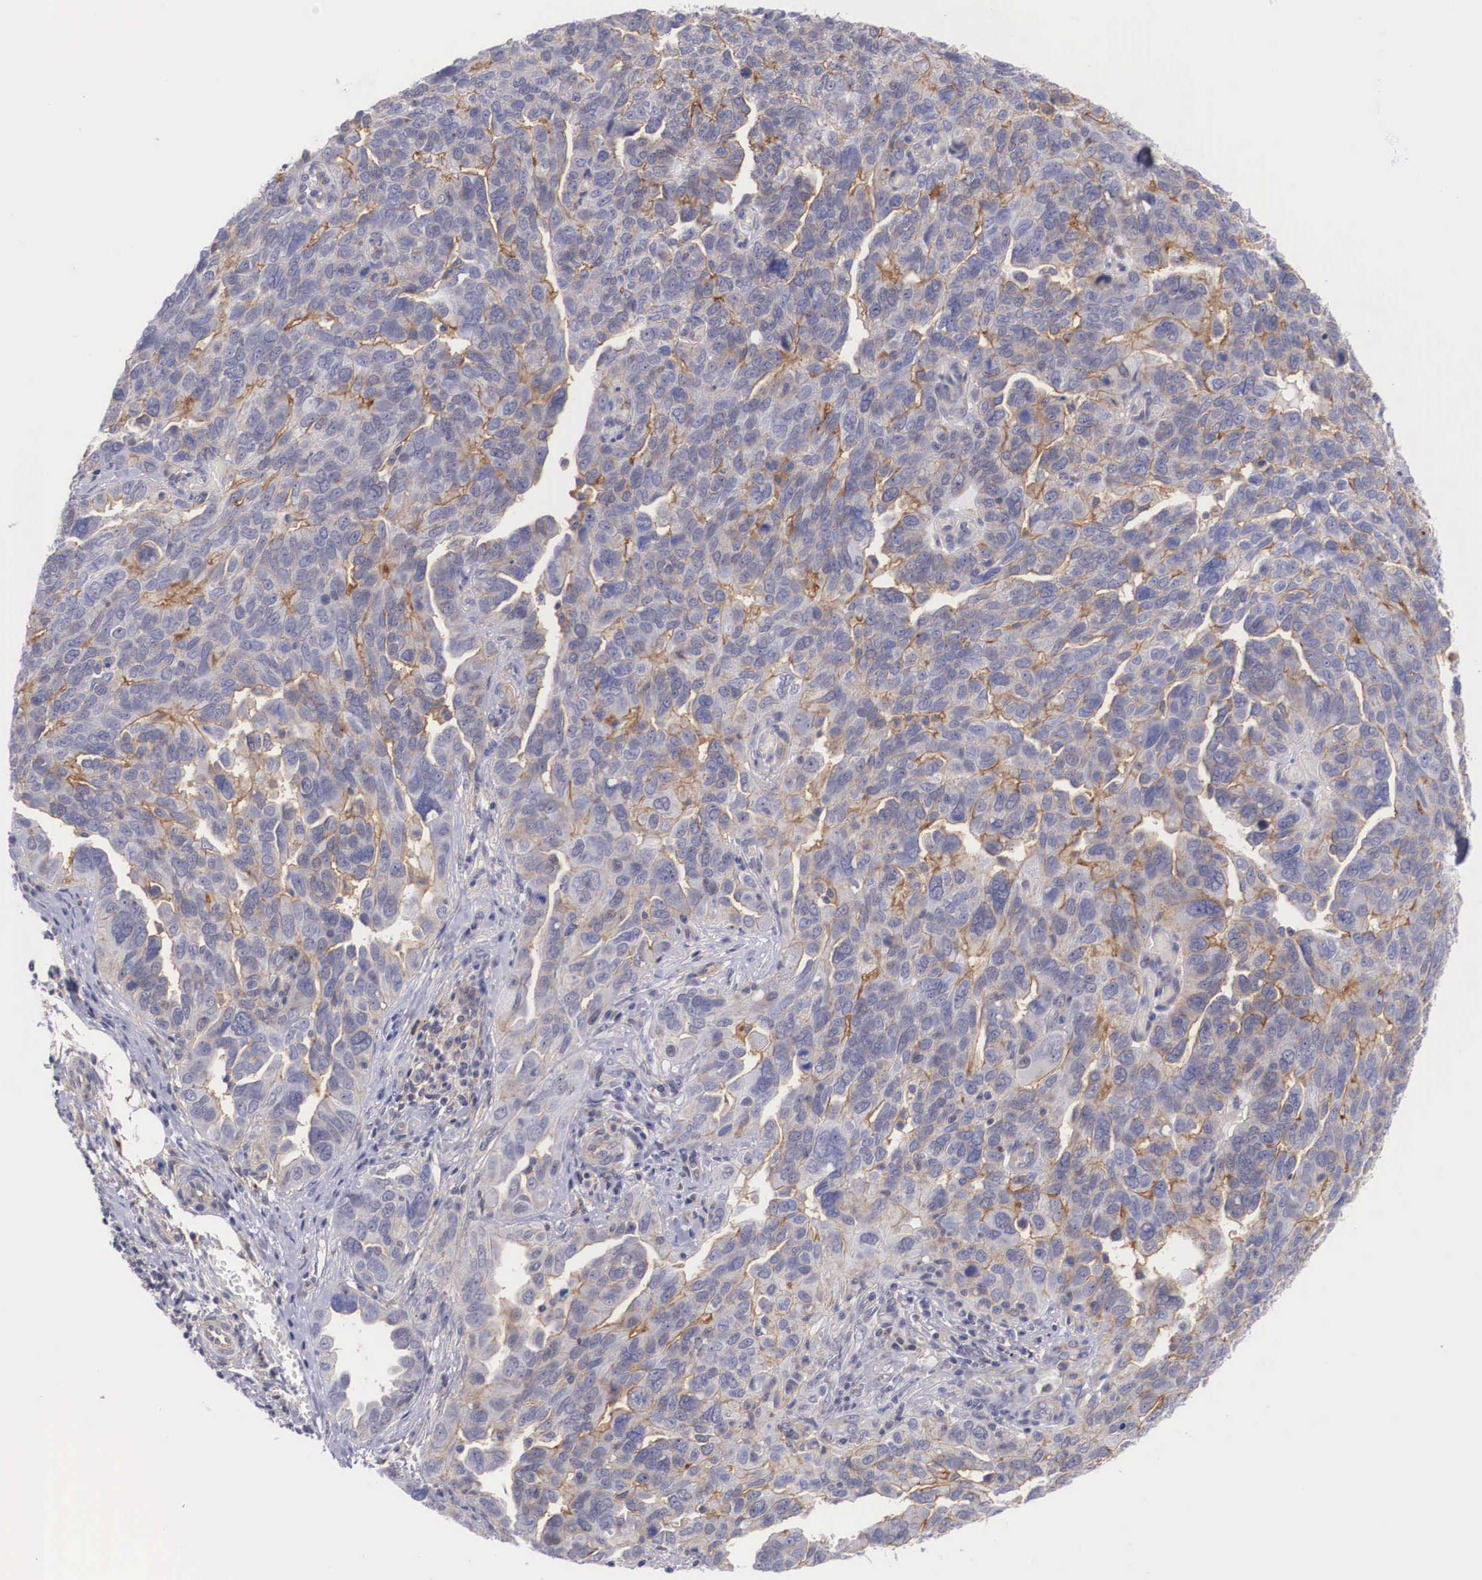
{"staining": {"intensity": "weak", "quantity": "<25%", "location": "cytoplasmic/membranous"}, "tissue": "ovarian cancer", "cell_type": "Tumor cells", "image_type": "cancer", "snomed": [{"axis": "morphology", "description": "Cystadenocarcinoma, serous, NOS"}, {"axis": "topography", "description": "Ovary"}], "caption": "There is no significant staining in tumor cells of ovarian cancer (serous cystadenocarcinoma). (IHC, brightfield microscopy, high magnification).", "gene": "NR4A2", "patient": {"sex": "female", "age": 64}}